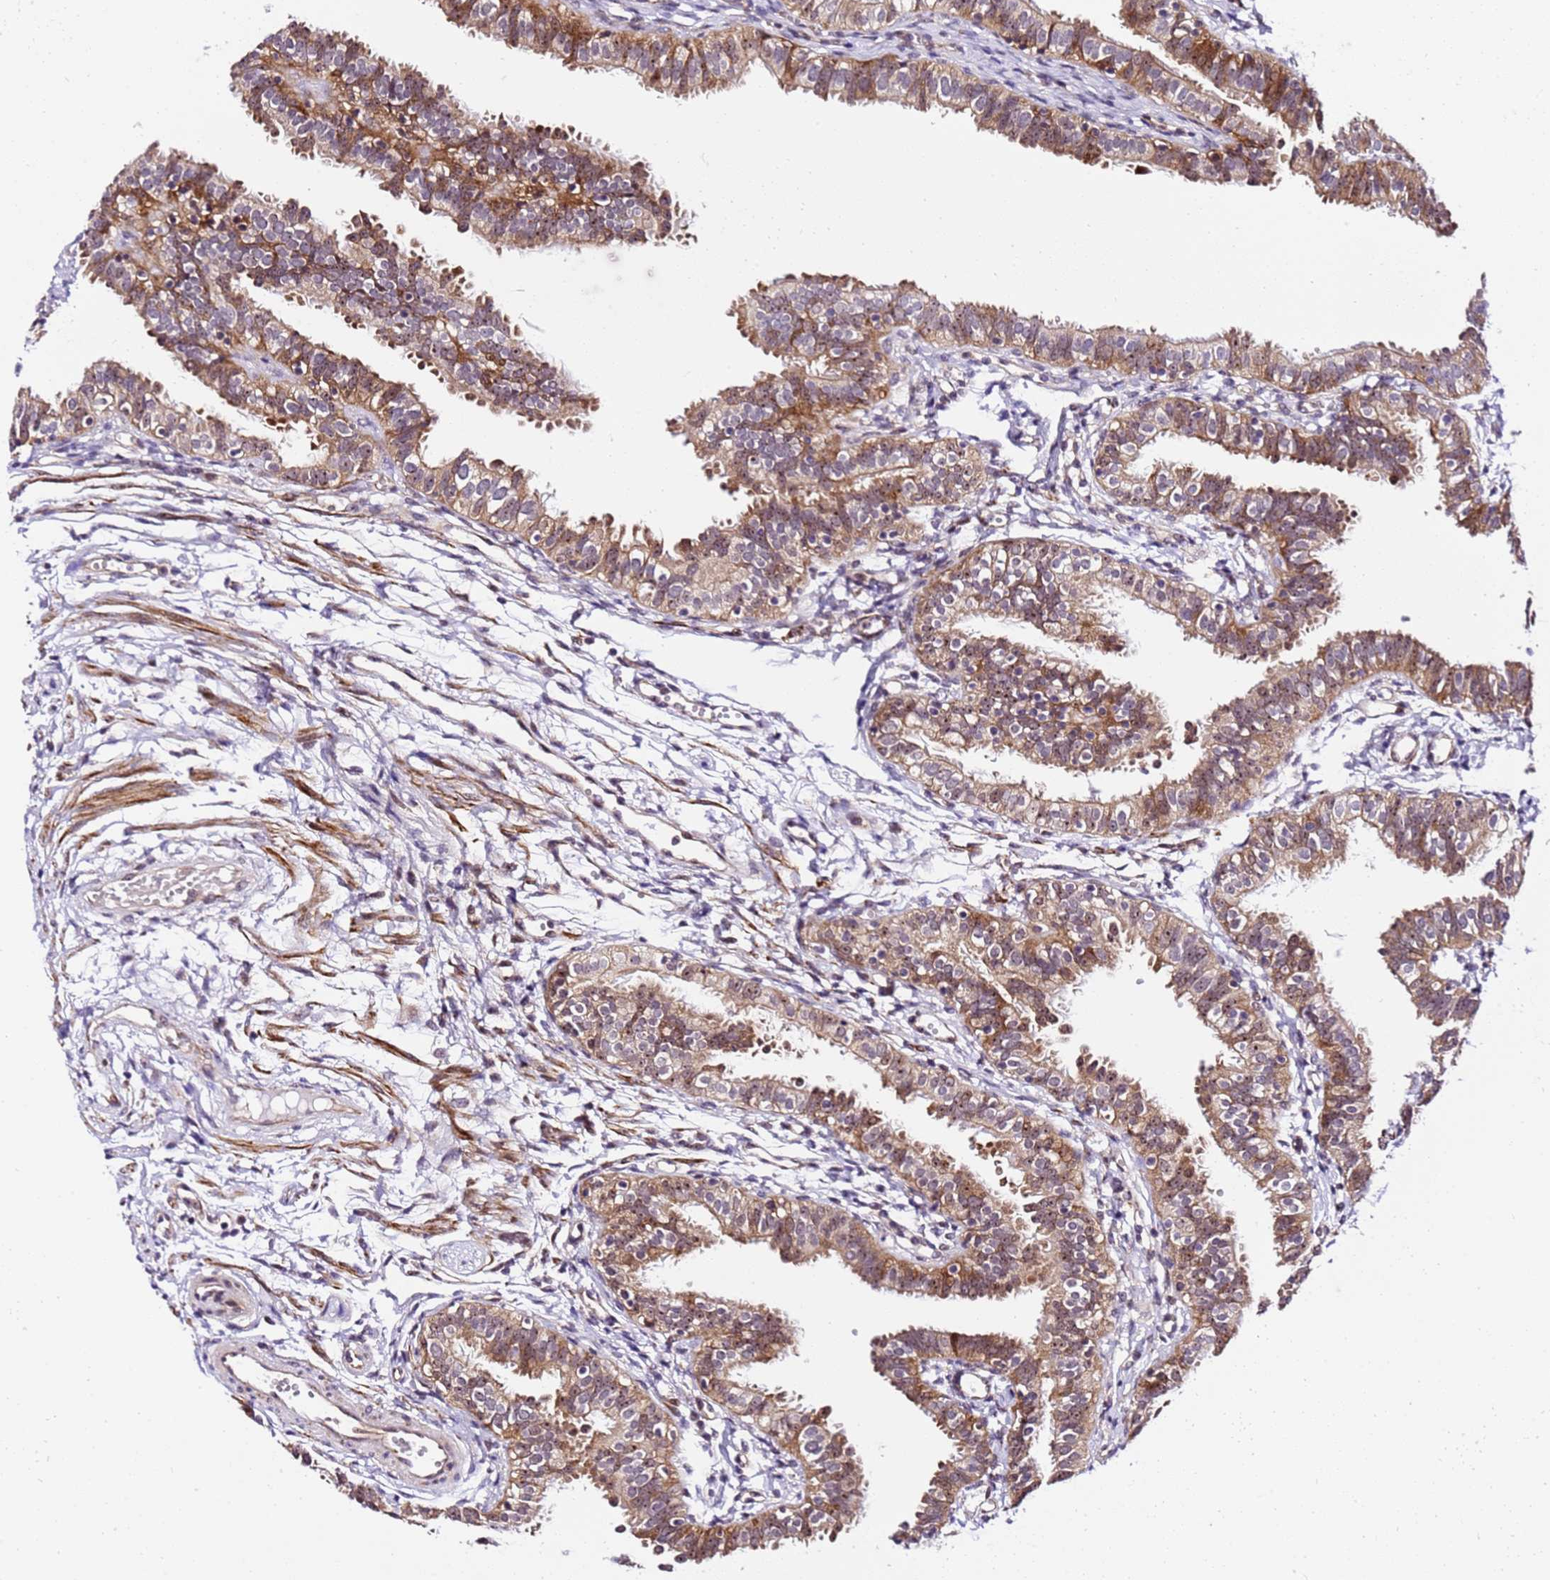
{"staining": {"intensity": "moderate", "quantity": ">75%", "location": "cytoplasmic/membranous,nuclear"}, "tissue": "fallopian tube", "cell_type": "Glandular cells", "image_type": "normal", "snomed": [{"axis": "morphology", "description": "Normal tissue, NOS"}, {"axis": "topography", "description": "Fallopian tube"}], "caption": "DAB (3,3'-diaminobenzidine) immunohistochemical staining of unremarkable human fallopian tube demonstrates moderate cytoplasmic/membranous,nuclear protein positivity in approximately >75% of glandular cells.", "gene": "SLX4IP", "patient": {"sex": "female", "age": 35}}